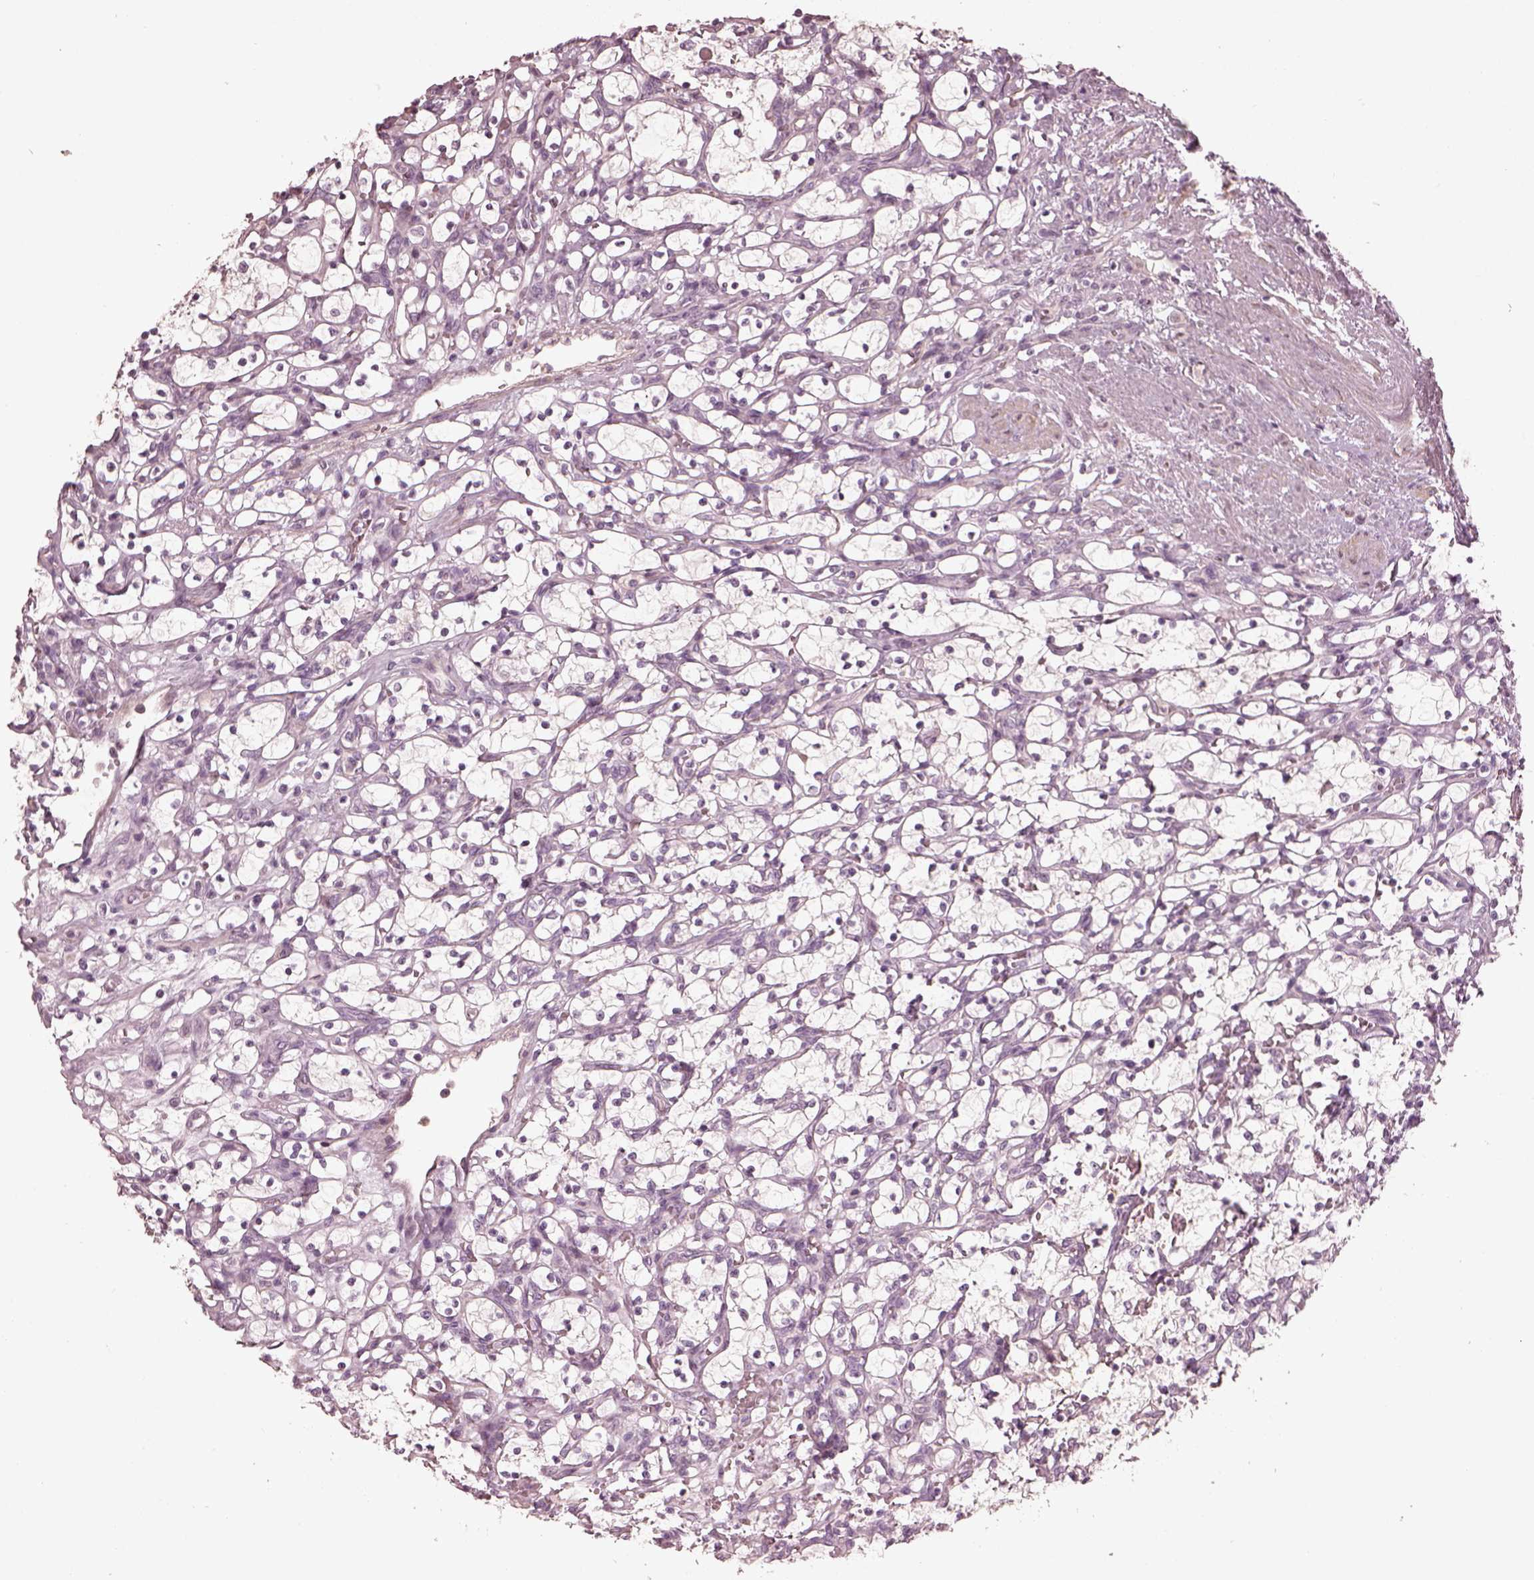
{"staining": {"intensity": "negative", "quantity": "none", "location": "none"}, "tissue": "renal cancer", "cell_type": "Tumor cells", "image_type": "cancer", "snomed": [{"axis": "morphology", "description": "Adenocarcinoma, NOS"}, {"axis": "topography", "description": "Kidney"}], "caption": "DAB immunohistochemical staining of renal adenocarcinoma displays no significant staining in tumor cells. (Brightfield microscopy of DAB immunohistochemistry at high magnification).", "gene": "OPTC", "patient": {"sex": "female", "age": 69}}